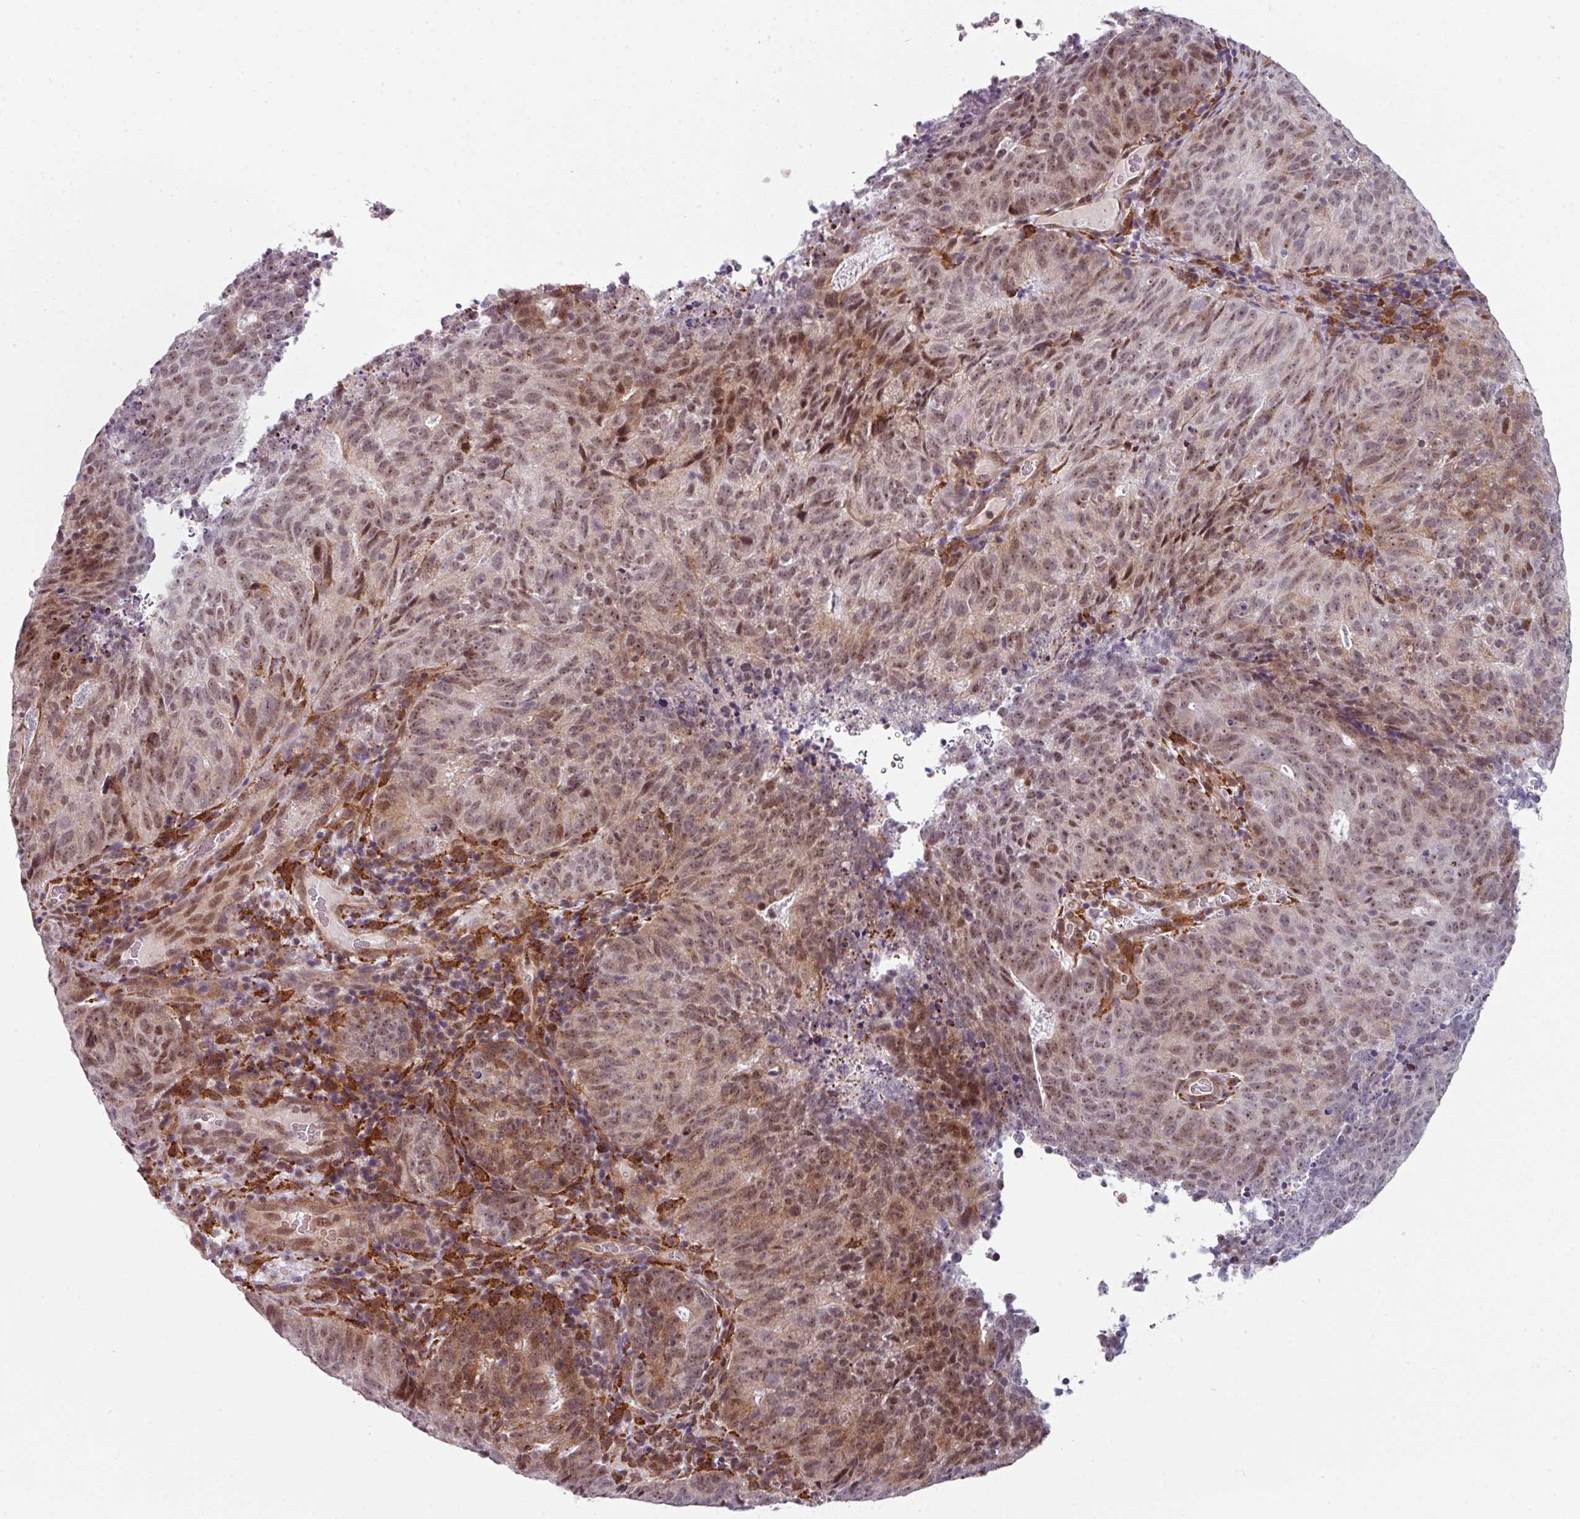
{"staining": {"intensity": "moderate", "quantity": ">75%", "location": "cytoplasmic/membranous,nuclear"}, "tissue": "cervical cancer", "cell_type": "Tumor cells", "image_type": "cancer", "snomed": [{"axis": "morphology", "description": "Adenocarcinoma, NOS"}, {"axis": "topography", "description": "Cervix"}], "caption": "Immunohistochemical staining of cervical cancer (adenocarcinoma) demonstrates moderate cytoplasmic/membranous and nuclear protein positivity in approximately >75% of tumor cells.", "gene": "BMS1", "patient": {"sex": "female", "age": 38}}